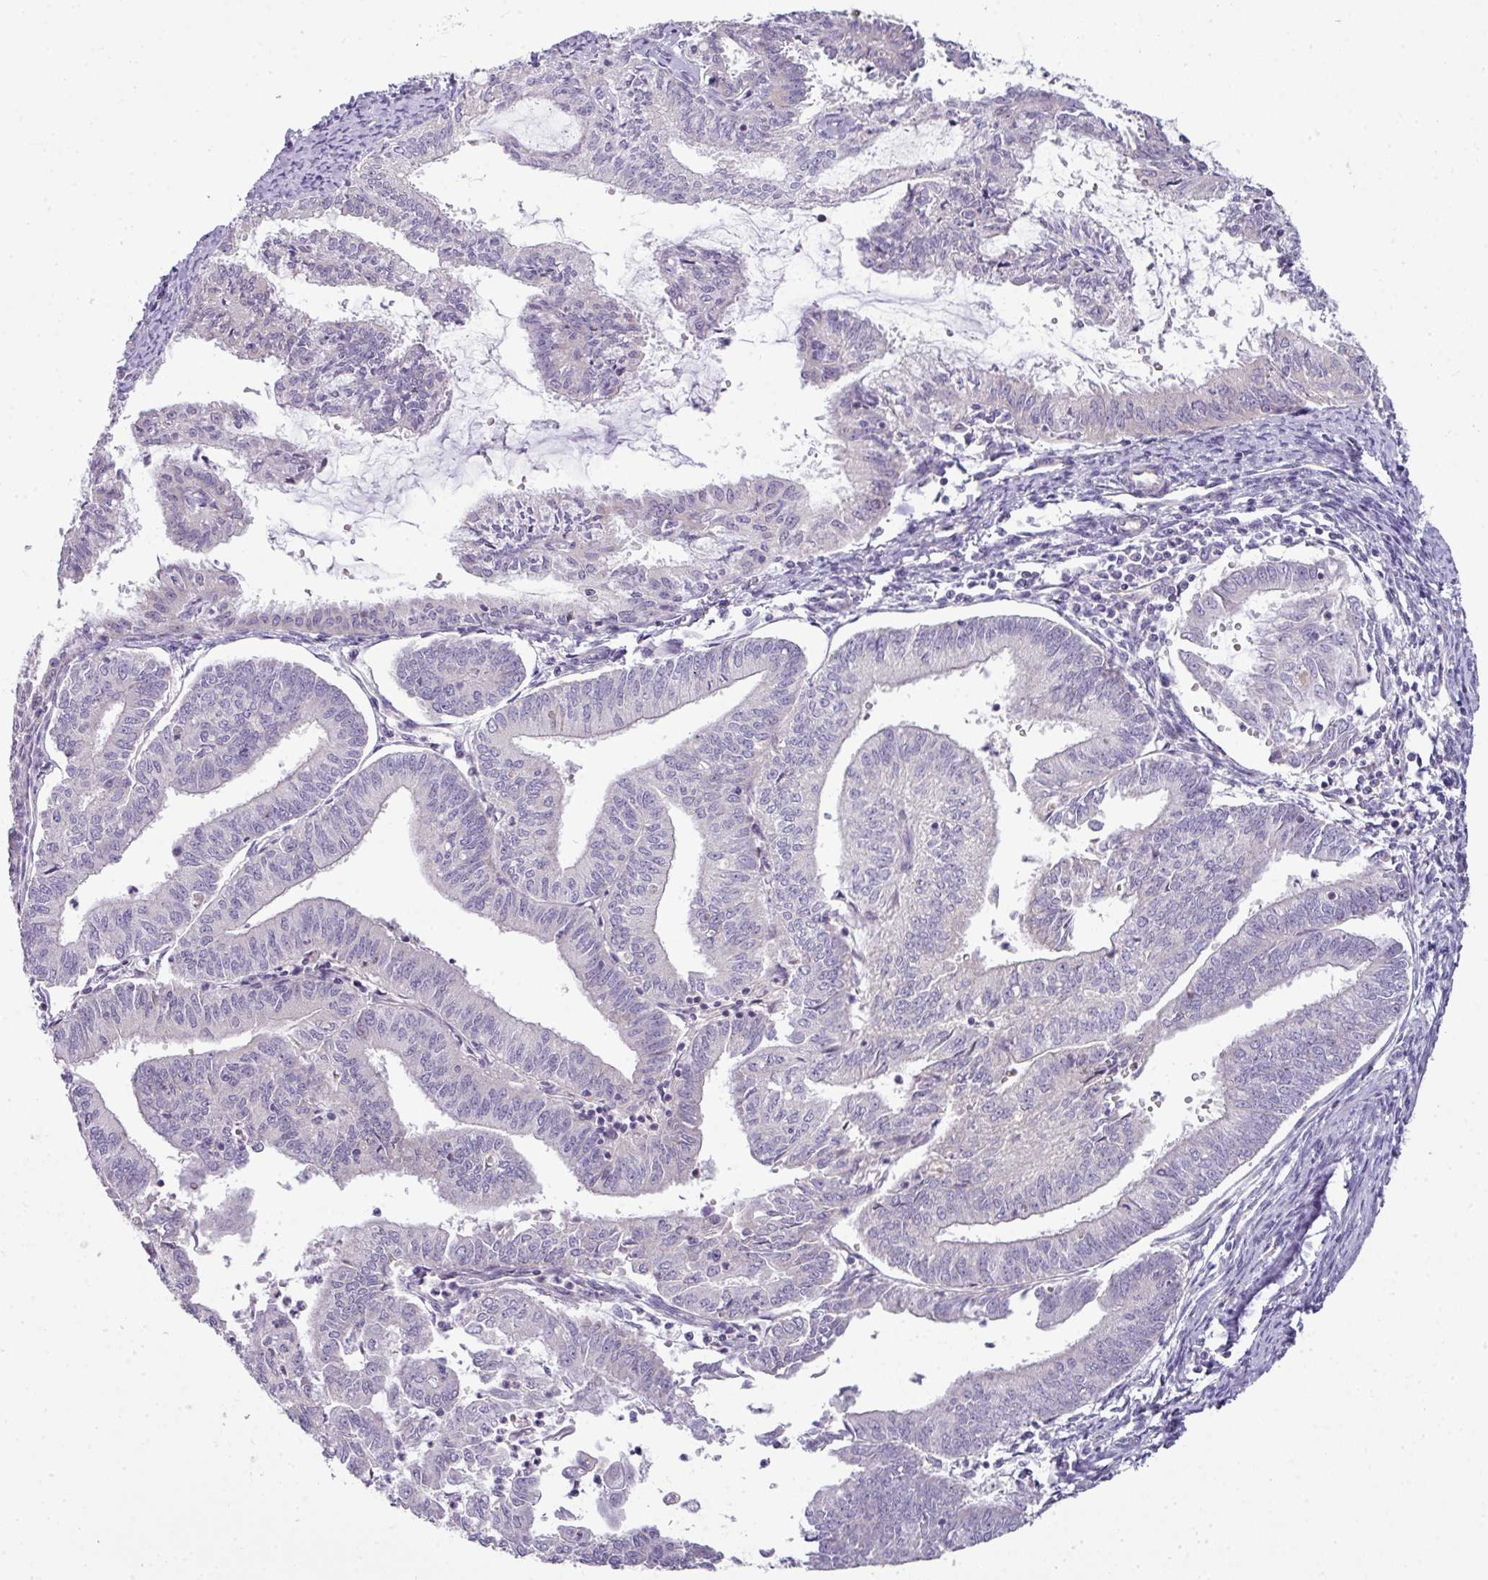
{"staining": {"intensity": "negative", "quantity": "none", "location": "none"}, "tissue": "endometrial cancer", "cell_type": "Tumor cells", "image_type": "cancer", "snomed": [{"axis": "morphology", "description": "Adenocarcinoma, NOS"}, {"axis": "topography", "description": "Endometrium"}], "caption": "Human adenocarcinoma (endometrial) stained for a protein using IHC displays no positivity in tumor cells.", "gene": "STAT5A", "patient": {"sex": "female", "age": 70}}